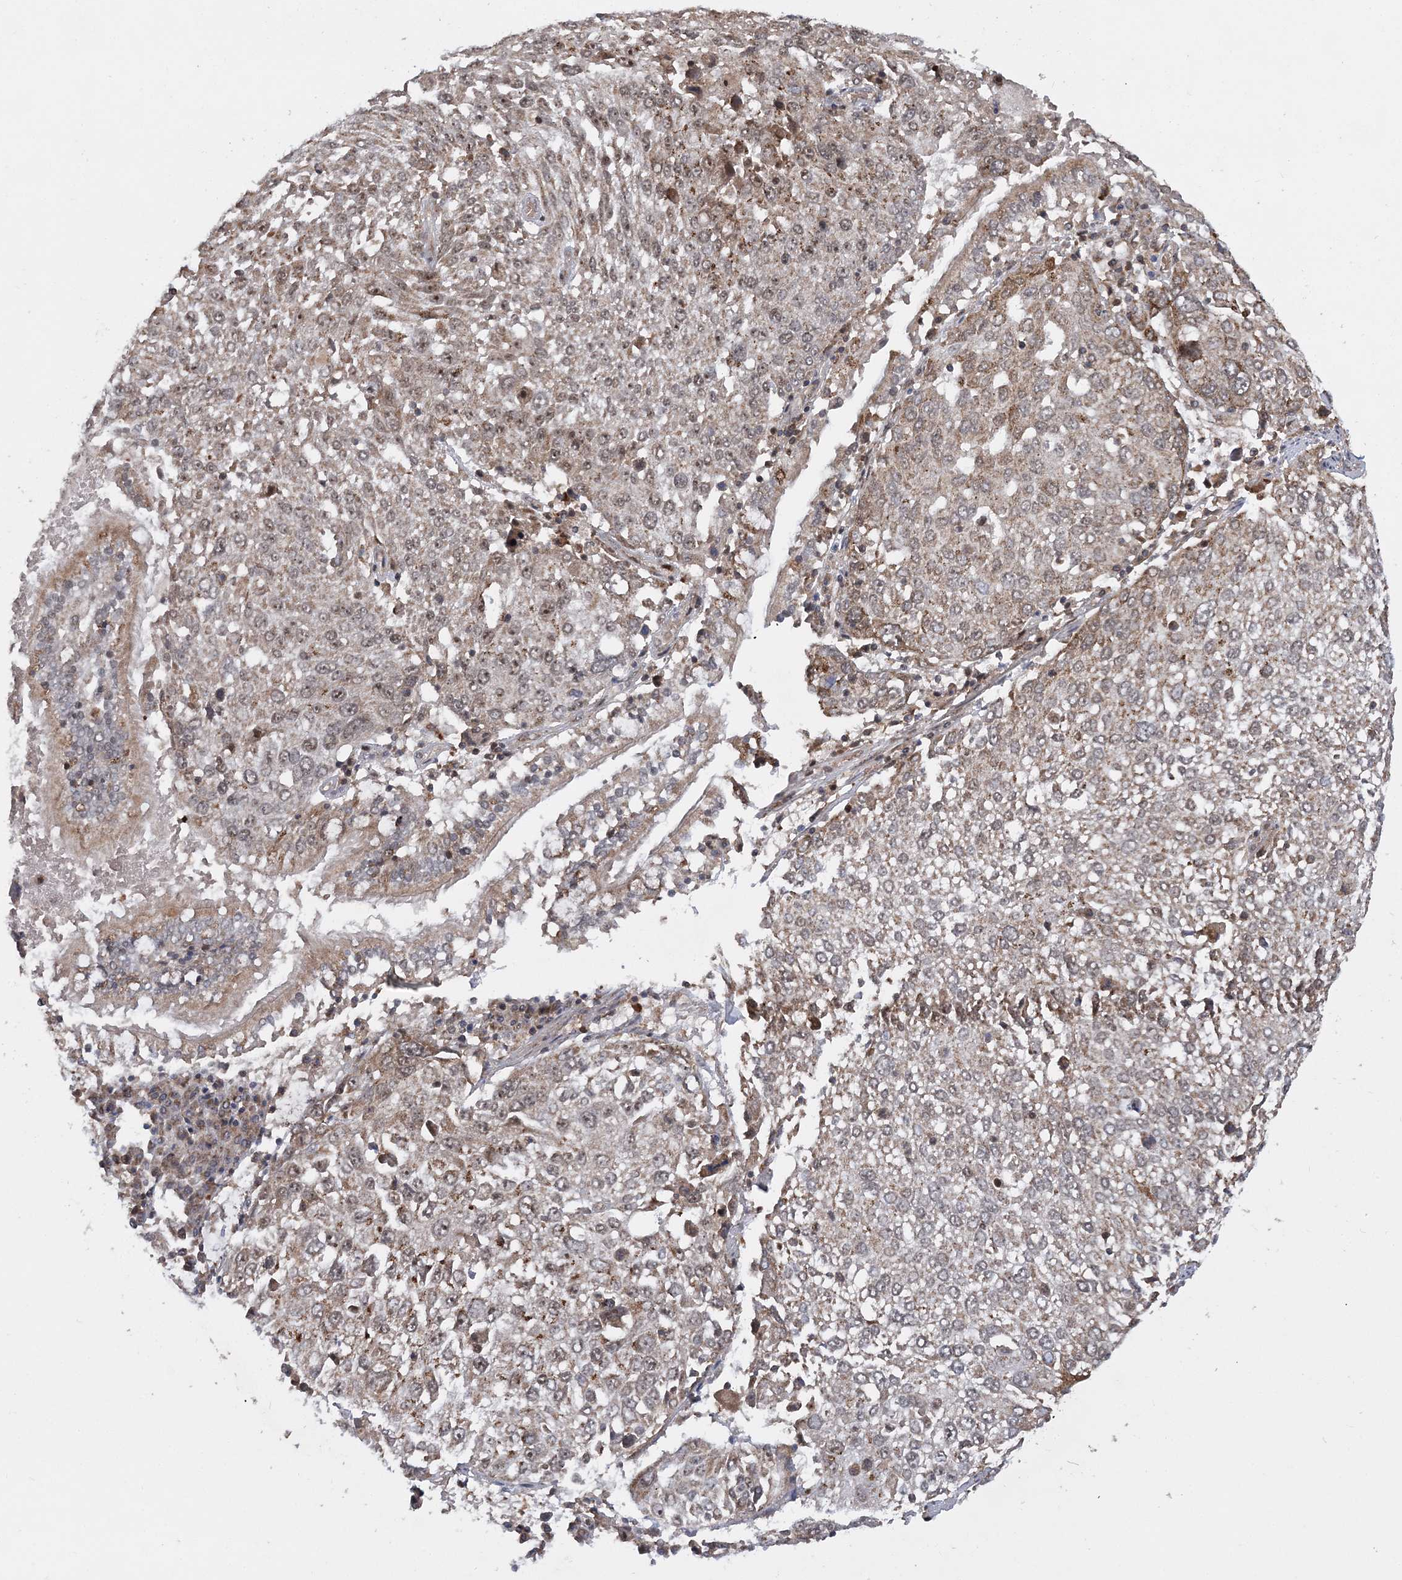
{"staining": {"intensity": "weak", "quantity": "25%-75%", "location": "cytoplasmic/membranous"}, "tissue": "lung cancer", "cell_type": "Tumor cells", "image_type": "cancer", "snomed": [{"axis": "morphology", "description": "Squamous cell carcinoma, NOS"}, {"axis": "topography", "description": "Lung"}], "caption": "High-power microscopy captured an immunohistochemistry histopathology image of lung cancer, revealing weak cytoplasmic/membranous staining in approximately 25%-75% of tumor cells. The protein of interest is shown in brown color, while the nuclei are stained blue.", "gene": "KIF4A", "patient": {"sex": "male", "age": 65}}